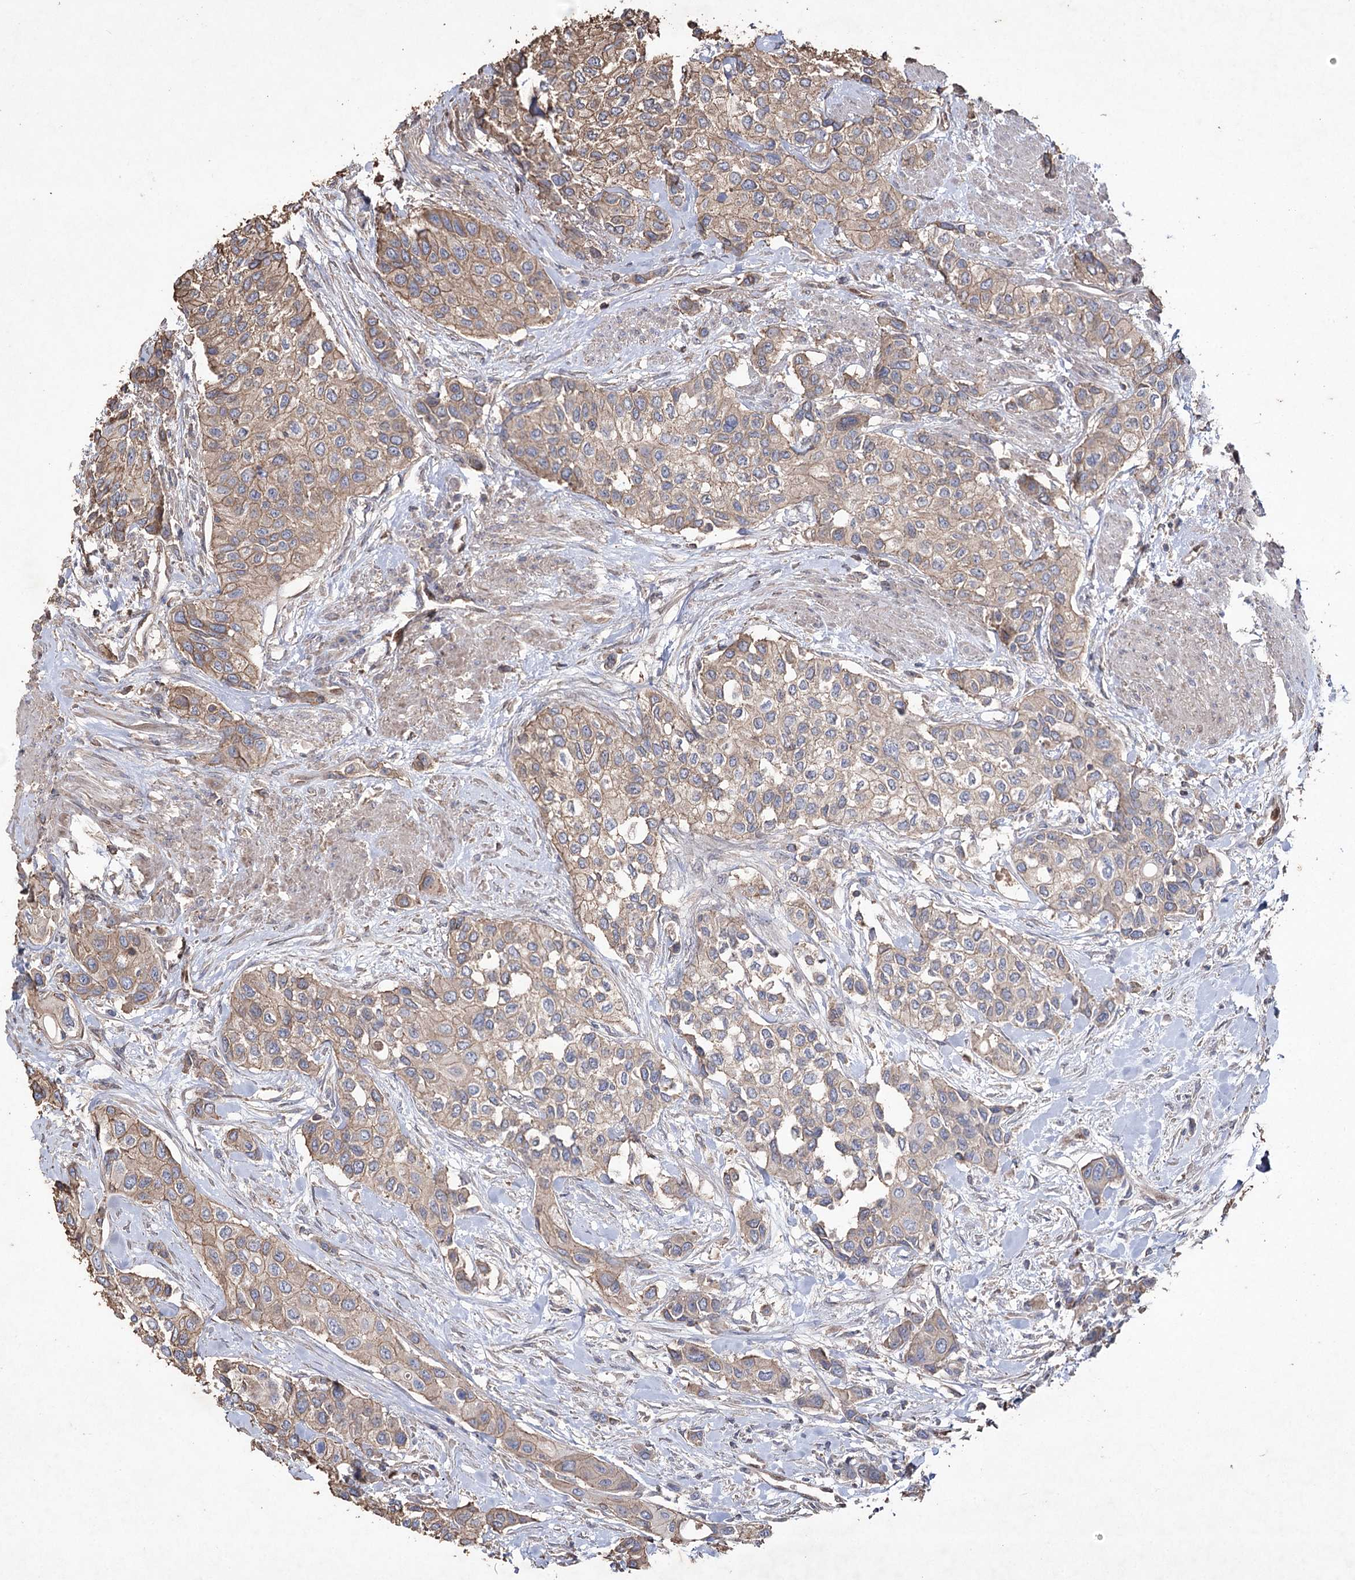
{"staining": {"intensity": "weak", "quantity": ">75%", "location": "cytoplasmic/membranous"}, "tissue": "urothelial cancer", "cell_type": "Tumor cells", "image_type": "cancer", "snomed": [{"axis": "morphology", "description": "Normal tissue, NOS"}, {"axis": "morphology", "description": "Urothelial carcinoma, High grade"}, {"axis": "topography", "description": "Vascular tissue"}, {"axis": "topography", "description": "Urinary bladder"}], "caption": "The histopathology image shows a brown stain indicating the presence of a protein in the cytoplasmic/membranous of tumor cells in urothelial carcinoma (high-grade). Nuclei are stained in blue.", "gene": "FAM13B", "patient": {"sex": "female", "age": 56}}